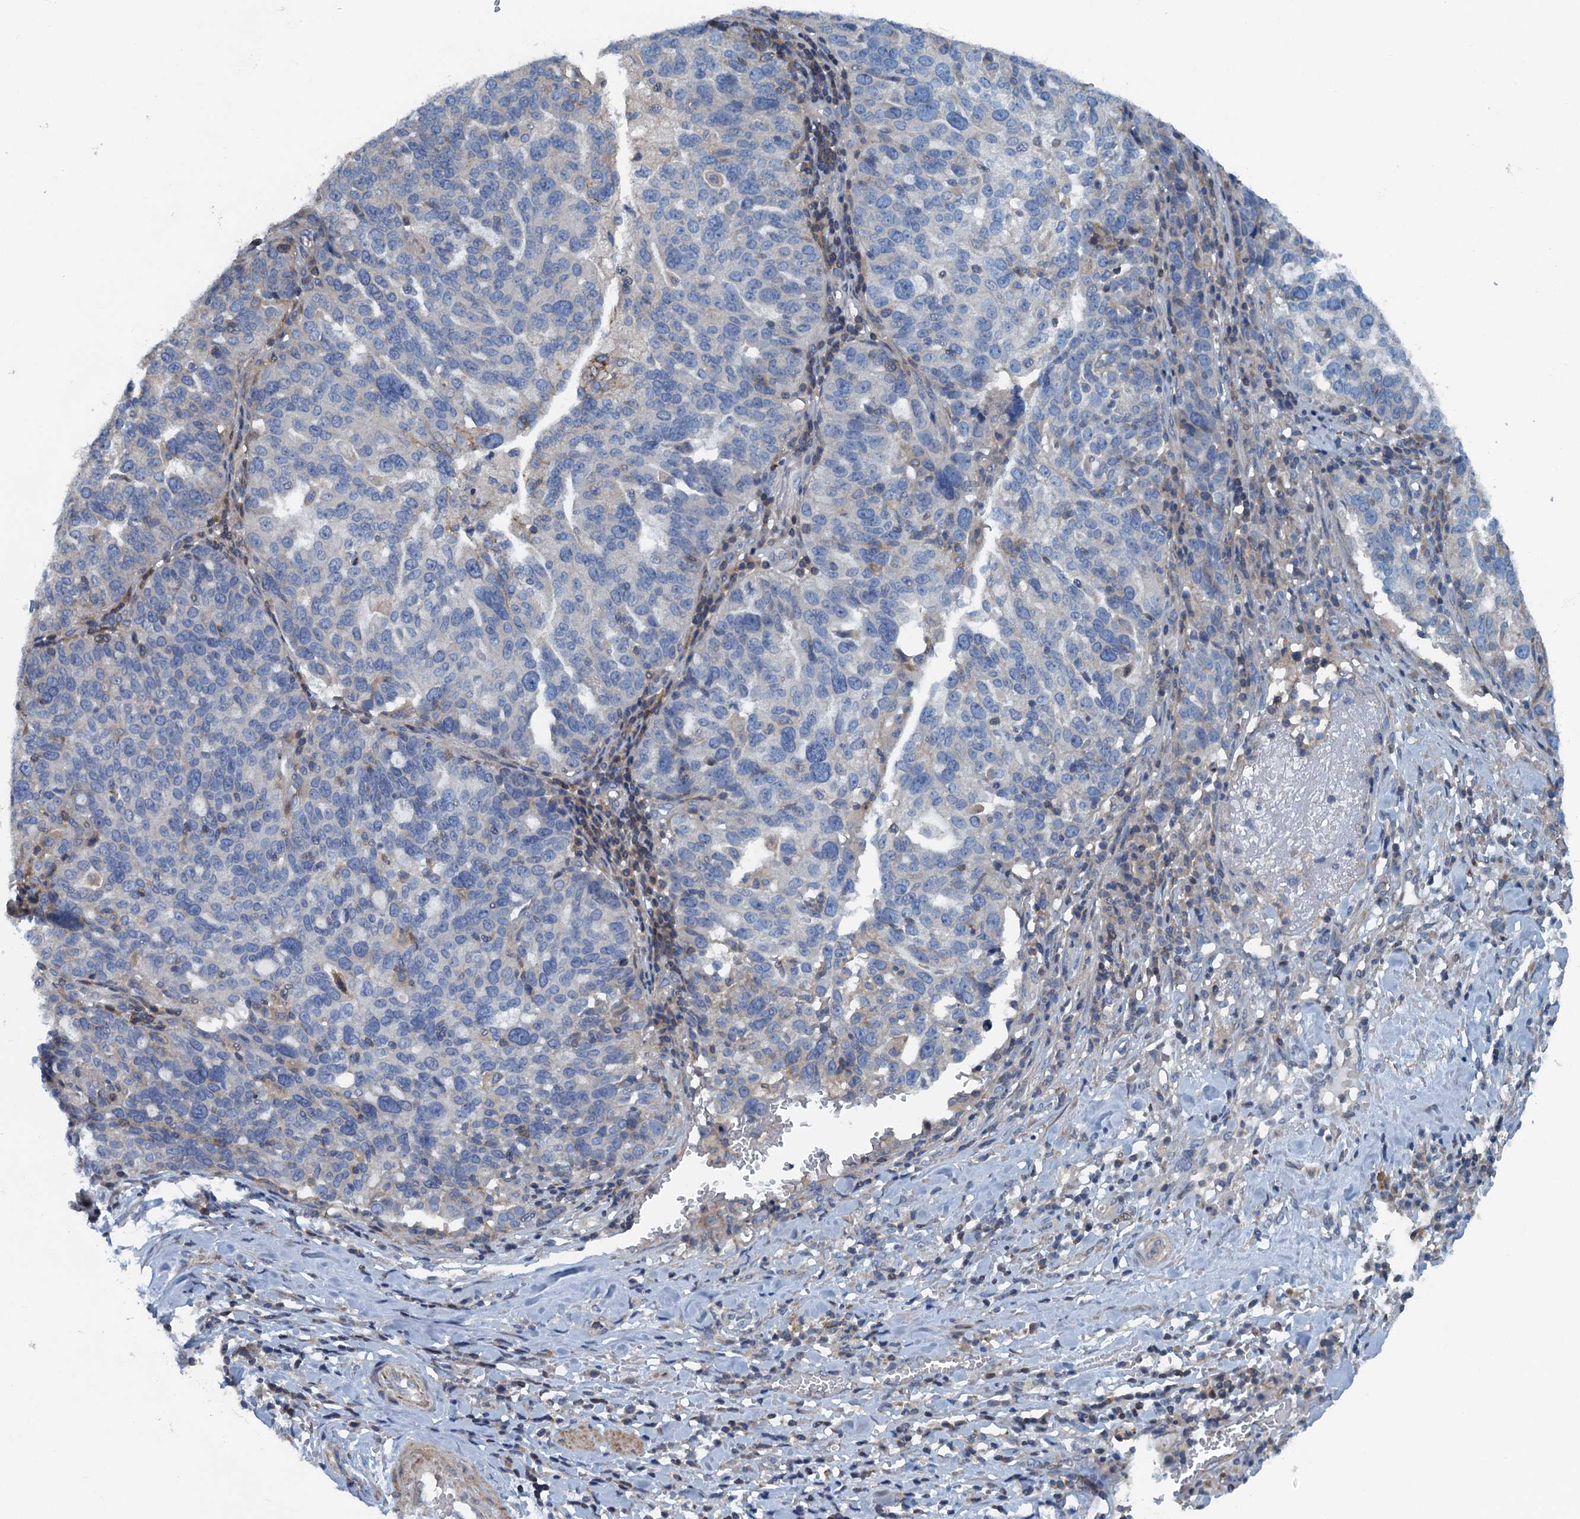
{"staining": {"intensity": "negative", "quantity": "none", "location": "none"}, "tissue": "ovarian cancer", "cell_type": "Tumor cells", "image_type": "cancer", "snomed": [{"axis": "morphology", "description": "Cystadenocarcinoma, serous, NOS"}, {"axis": "topography", "description": "Ovary"}], "caption": "Protein analysis of ovarian serous cystadenocarcinoma exhibits no significant positivity in tumor cells. (DAB (3,3'-diaminobenzidine) immunohistochemistry (IHC) with hematoxylin counter stain).", "gene": "PPP1R14D", "patient": {"sex": "female", "age": 59}}